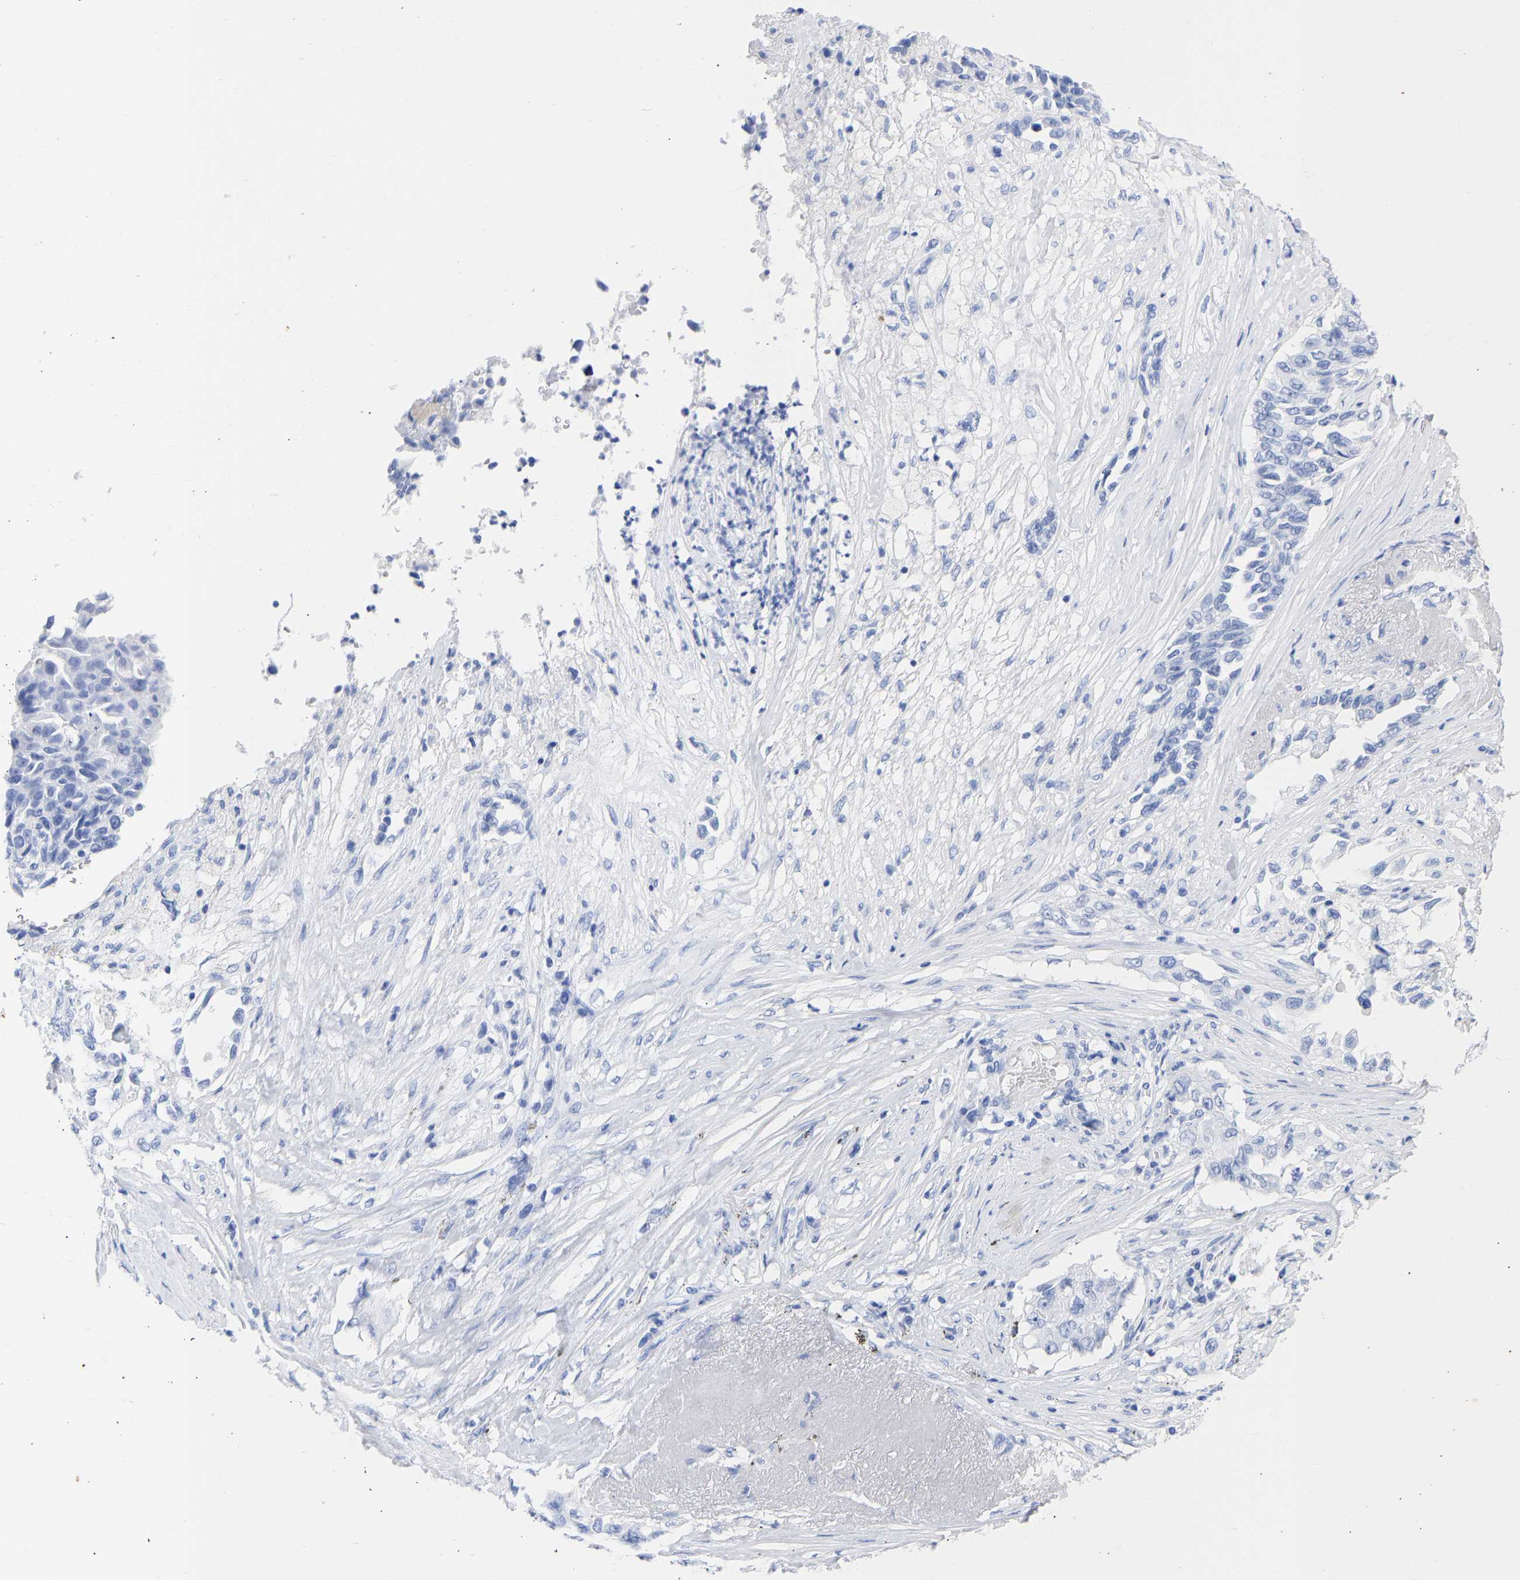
{"staining": {"intensity": "negative", "quantity": "none", "location": "none"}, "tissue": "lung cancer", "cell_type": "Tumor cells", "image_type": "cancer", "snomed": [{"axis": "morphology", "description": "Adenocarcinoma, NOS"}, {"axis": "topography", "description": "Lung"}], "caption": "DAB (3,3'-diaminobenzidine) immunohistochemical staining of human lung cancer reveals no significant staining in tumor cells.", "gene": "KRT1", "patient": {"sex": "female", "age": 51}}